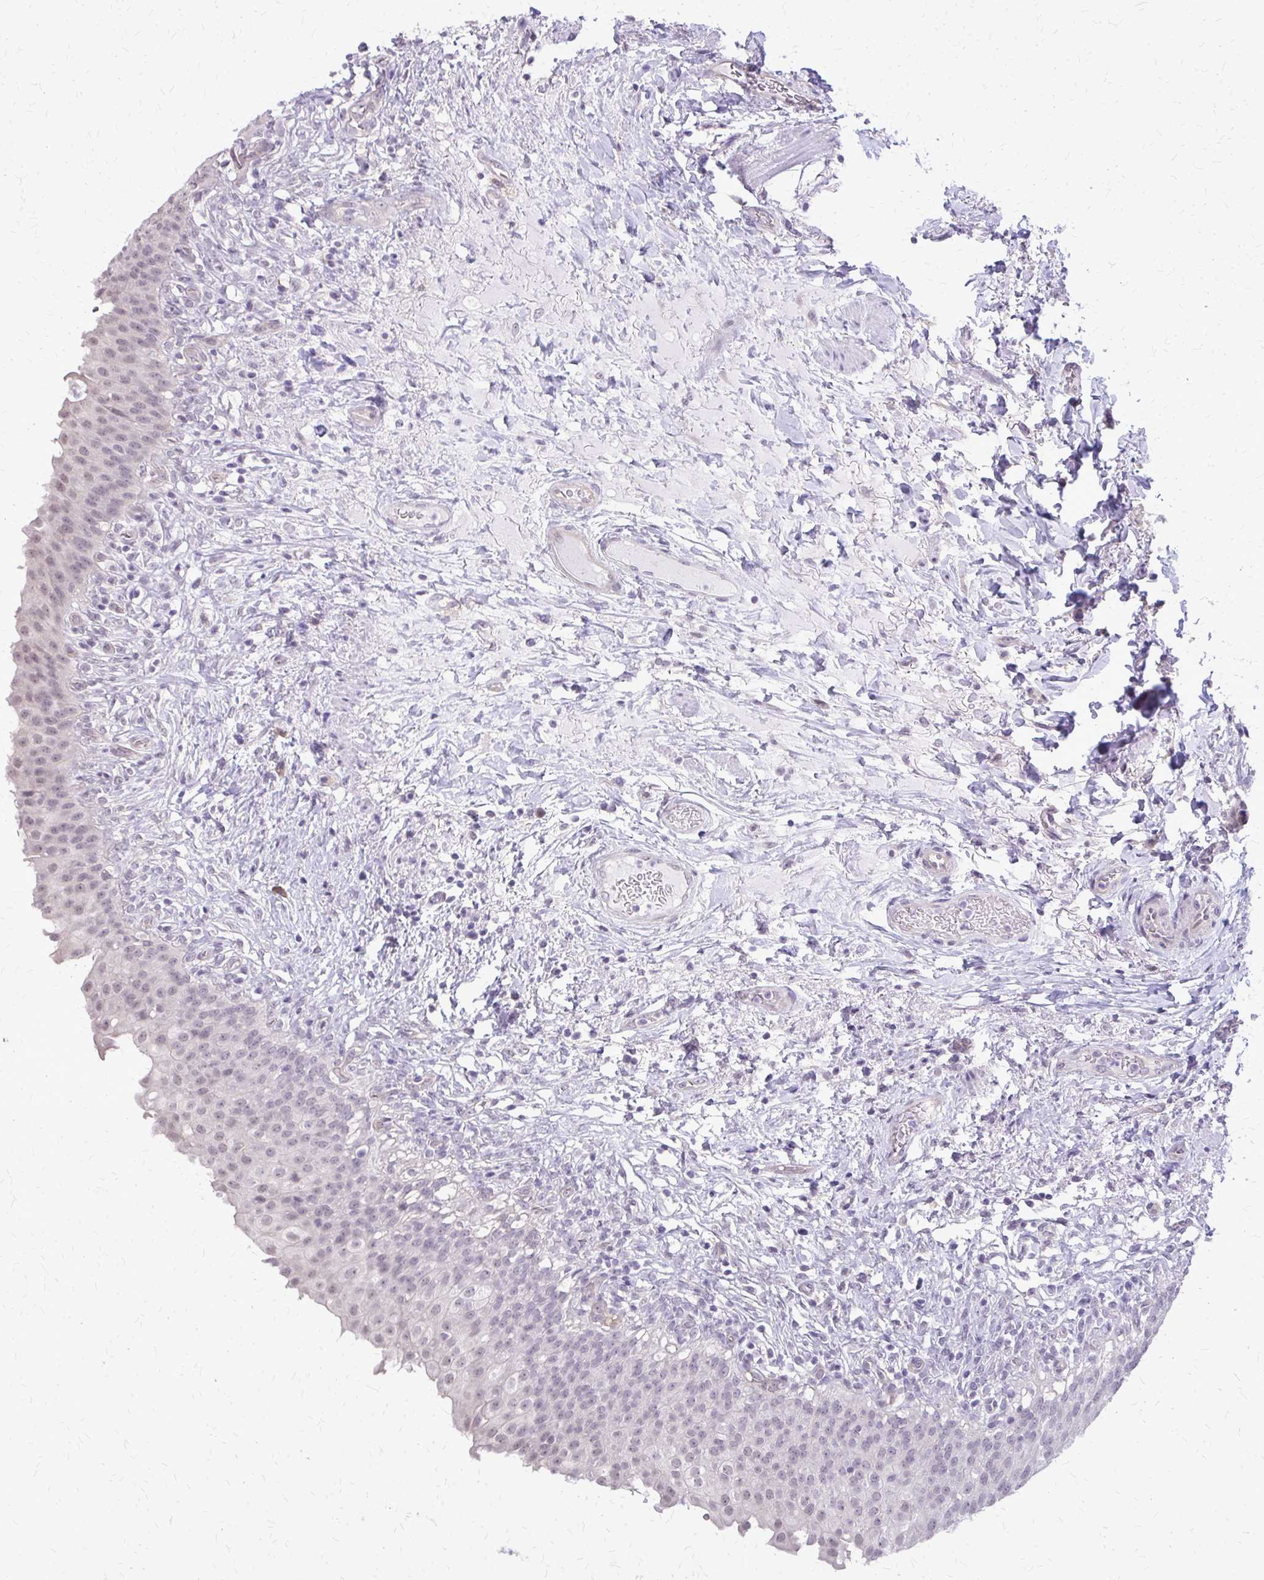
{"staining": {"intensity": "weak", "quantity": "25%-75%", "location": "nuclear"}, "tissue": "urinary bladder", "cell_type": "Urothelial cells", "image_type": "normal", "snomed": [{"axis": "morphology", "description": "Normal tissue, NOS"}, {"axis": "topography", "description": "Urinary bladder"}, {"axis": "topography", "description": "Peripheral nerve tissue"}], "caption": "Weak nuclear positivity is appreciated in approximately 25%-75% of urothelial cells in benign urinary bladder. (DAB (3,3'-diaminobenzidine) = brown stain, brightfield microscopy at high magnification).", "gene": "PLCB1", "patient": {"sex": "female", "age": 60}}